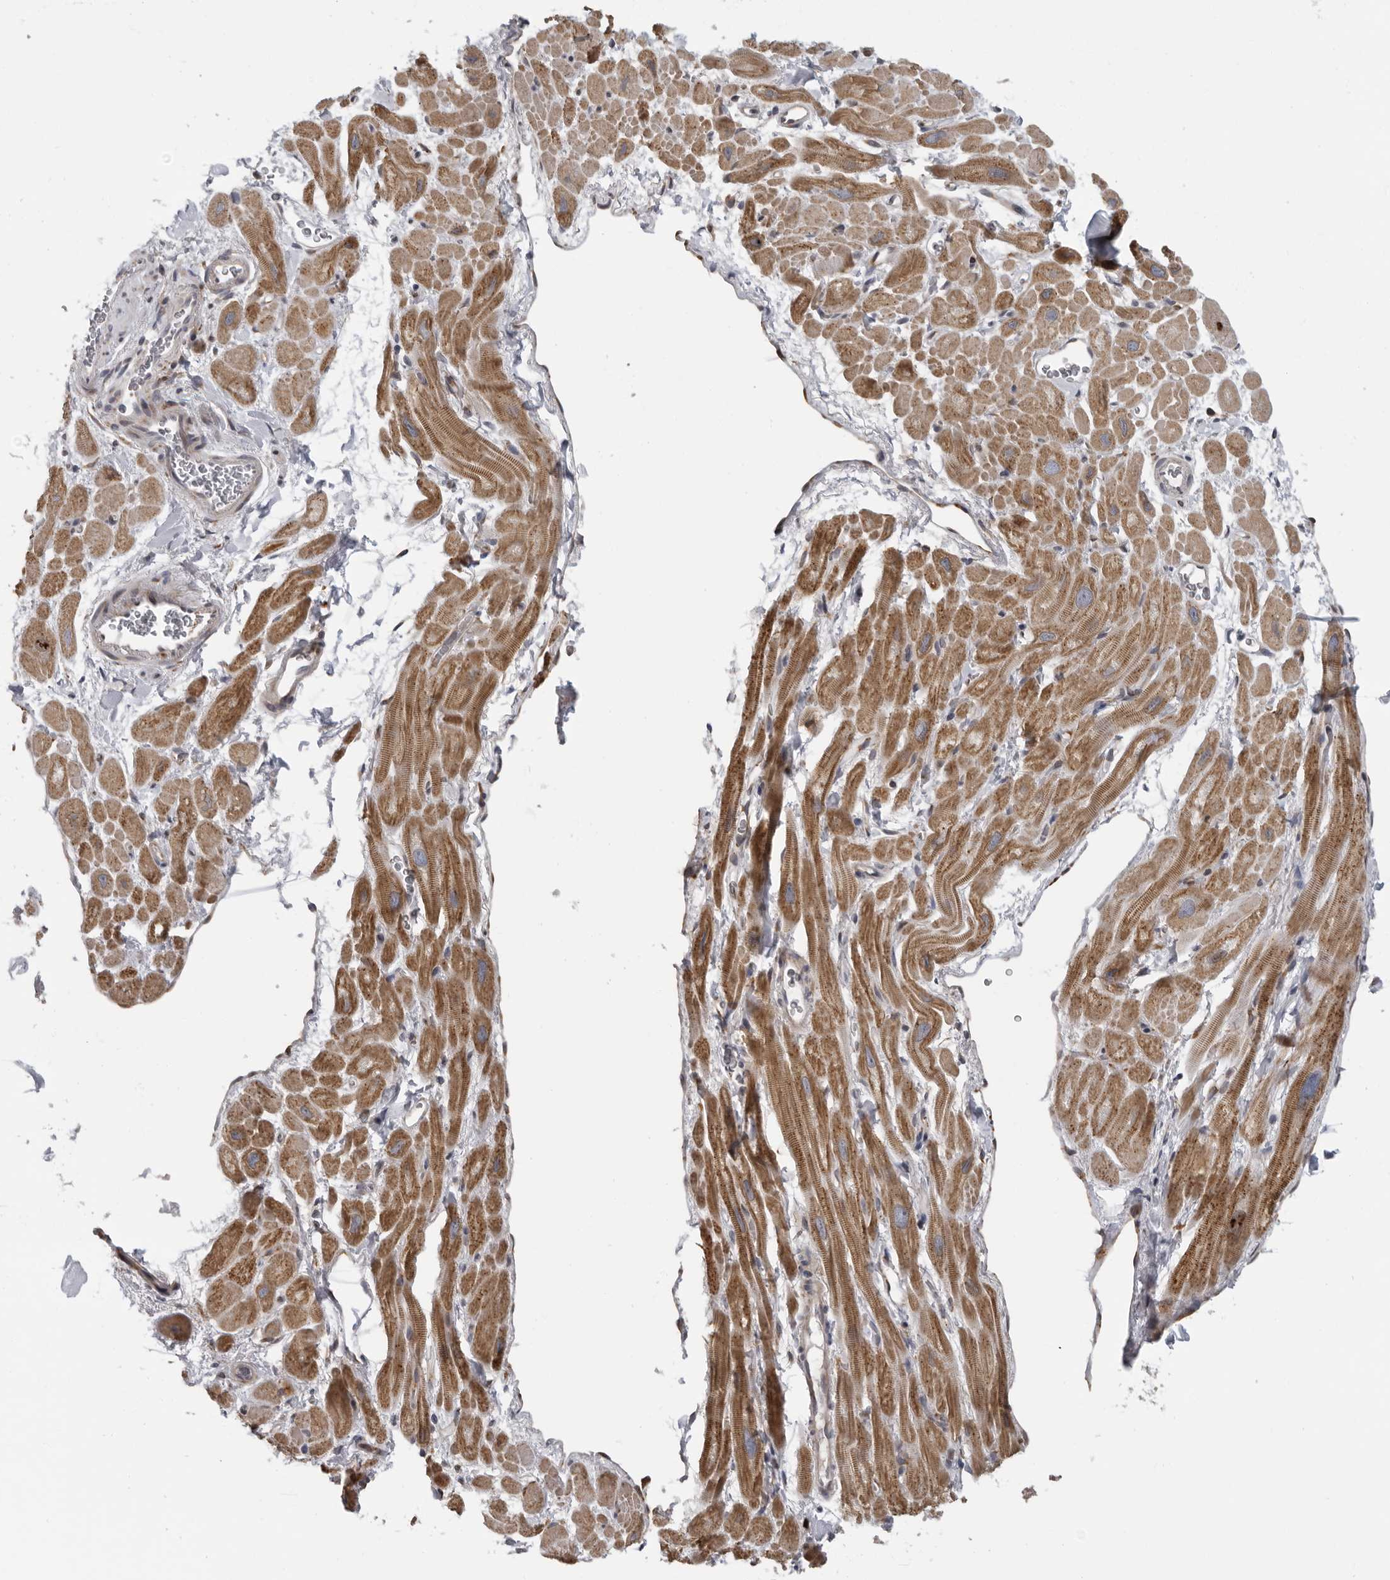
{"staining": {"intensity": "moderate", "quantity": ">75%", "location": "cytoplasmic/membranous"}, "tissue": "heart muscle", "cell_type": "Cardiomyocytes", "image_type": "normal", "snomed": [{"axis": "morphology", "description": "Normal tissue, NOS"}, {"axis": "topography", "description": "Heart"}], "caption": "About >75% of cardiomyocytes in benign human heart muscle exhibit moderate cytoplasmic/membranous protein positivity as visualized by brown immunohistochemical staining.", "gene": "ALPK2", "patient": {"sex": "male", "age": 49}}